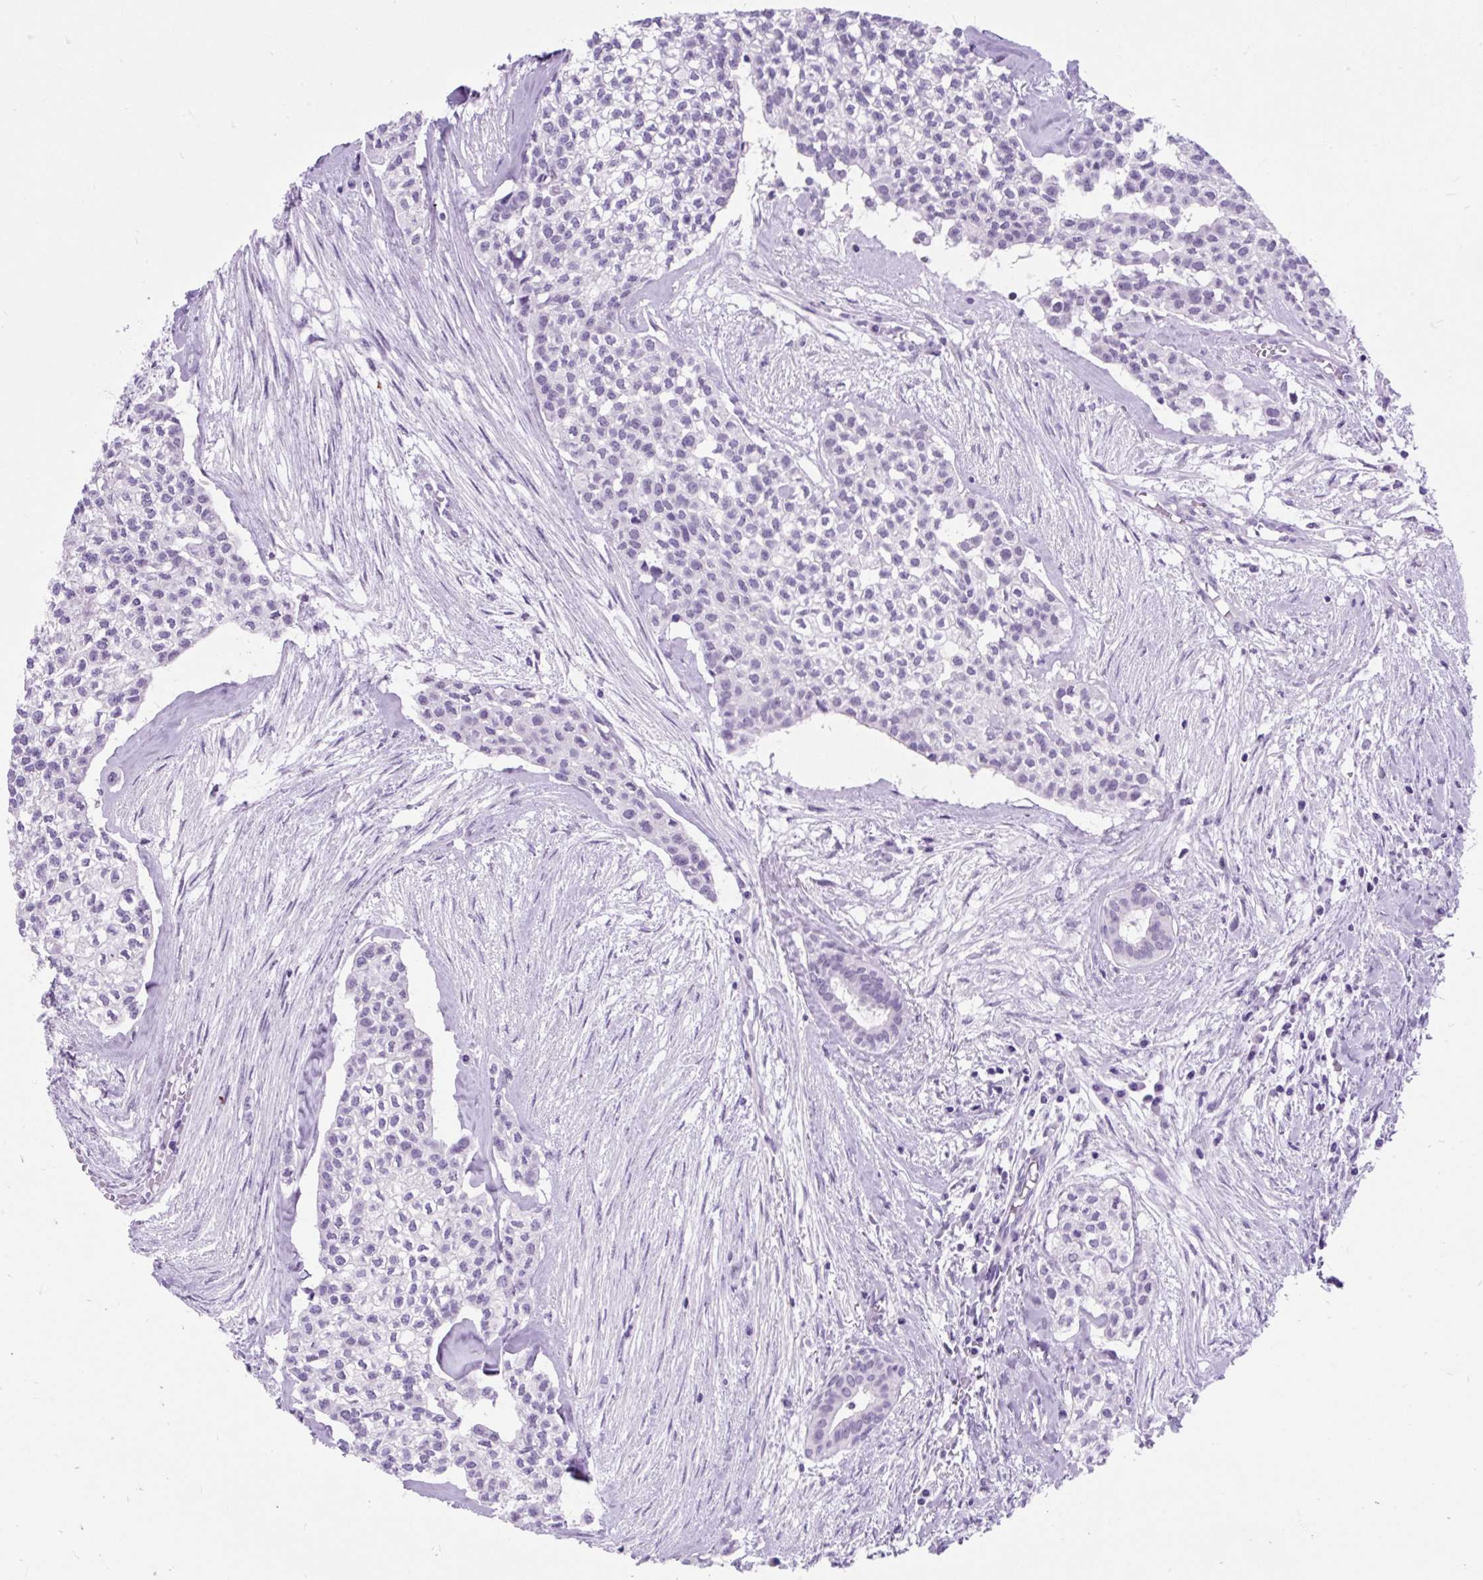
{"staining": {"intensity": "negative", "quantity": "none", "location": "none"}, "tissue": "head and neck cancer", "cell_type": "Tumor cells", "image_type": "cancer", "snomed": [{"axis": "morphology", "description": "Adenocarcinoma, NOS"}, {"axis": "topography", "description": "Head-Neck"}], "caption": "Tumor cells are negative for brown protein staining in adenocarcinoma (head and neck).", "gene": "SCGB1A1", "patient": {"sex": "male", "age": 81}}